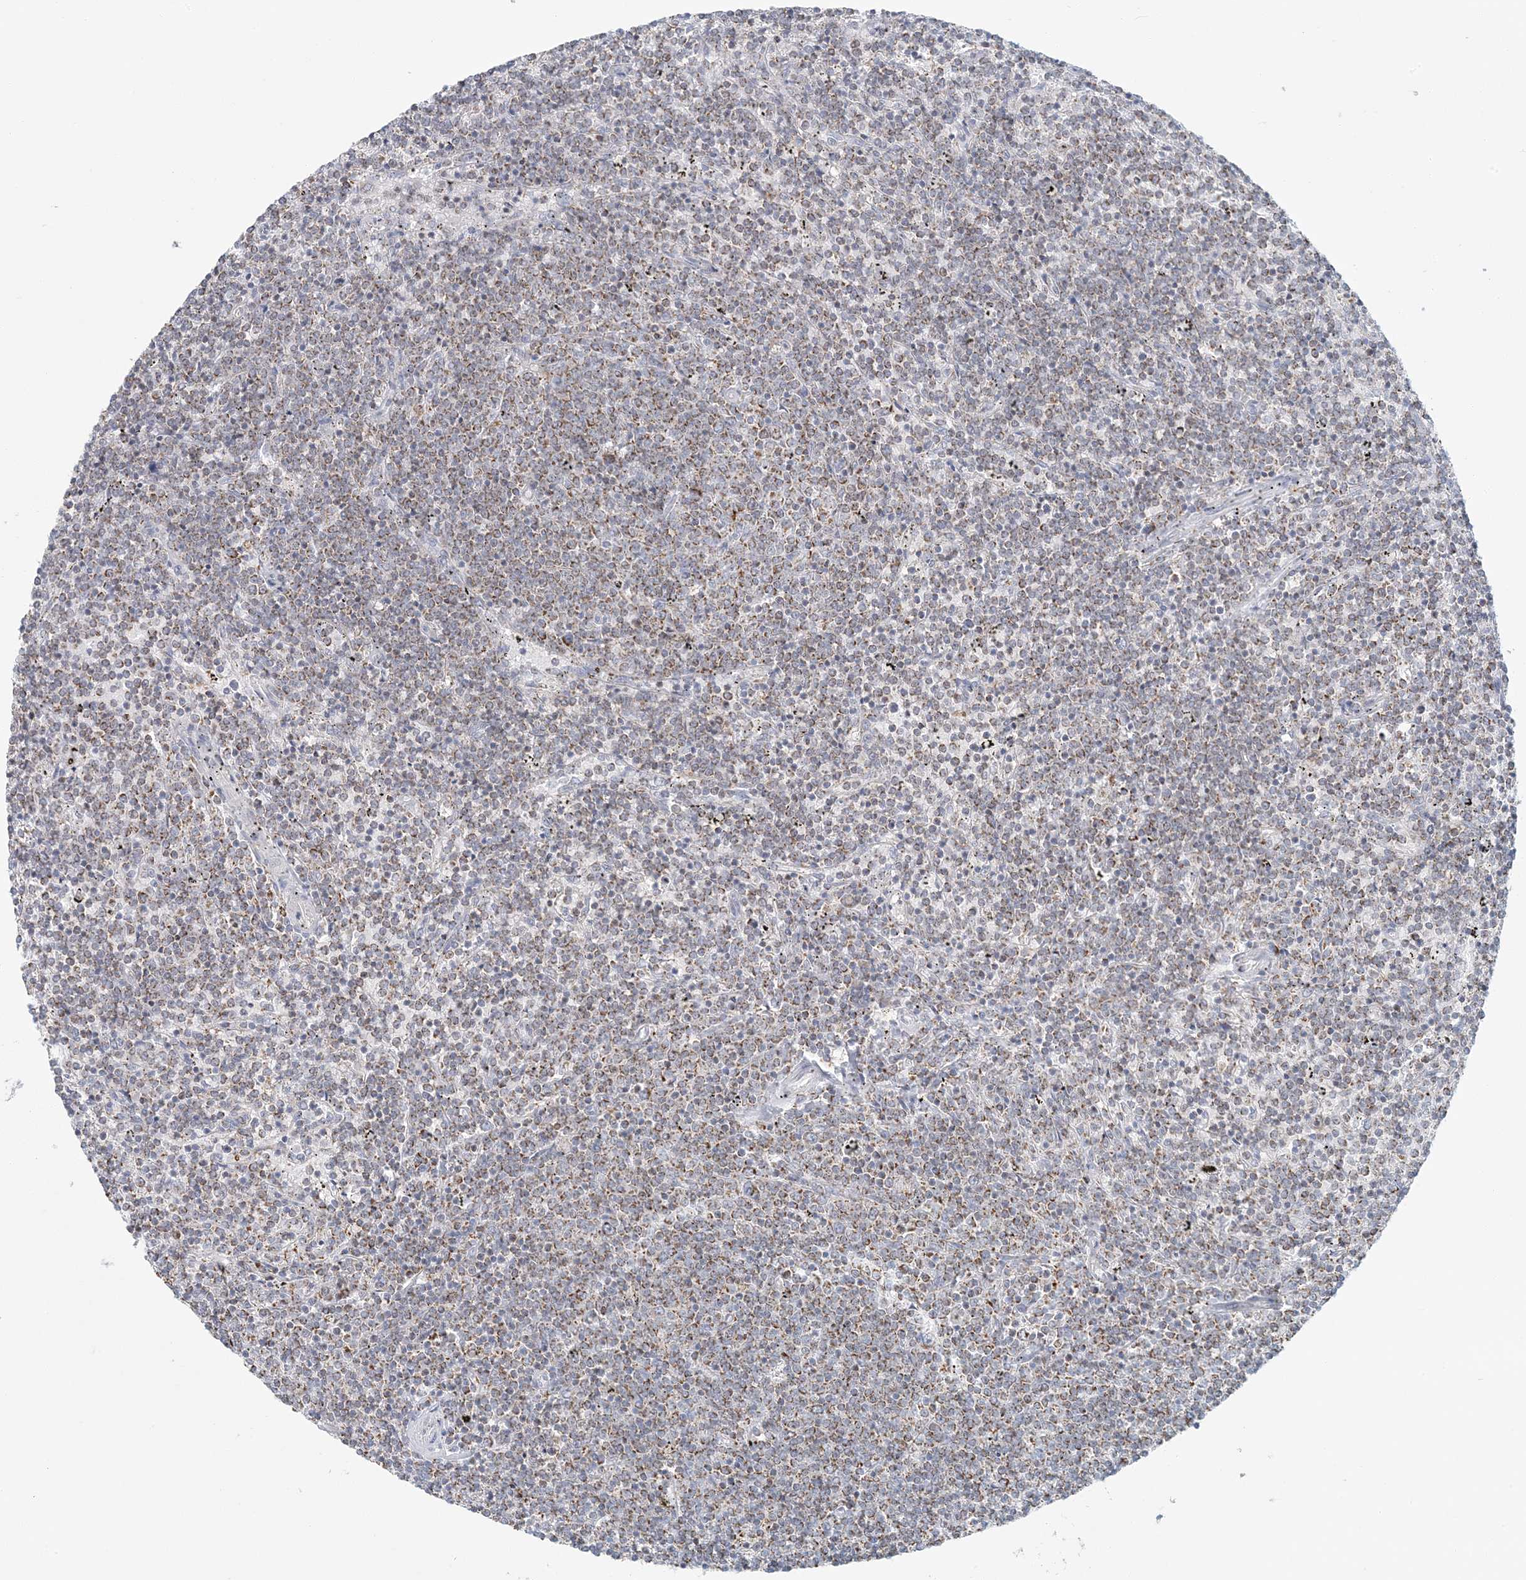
{"staining": {"intensity": "weak", "quantity": ">75%", "location": "cytoplasmic/membranous"}, "tissue": "lymphoma", "cell_type": "Tumor cells", "image_type": "cancer", "snomed": [{"axis": "morphology", "description": "Malignant lymphoma, non-Hodgkin's type, Low grade"}, {"axis": "topography", "description": "Spleen"}], "caption": "Low-grade malignant lymphoma, non-Hodgkin's type stained for a protein shows weak cytoplasmic/membranous positivity in tumor cells. The staining was performed using DAB (3,3'-diaminobenzidine), with brown indicating positive protein expression. Nuclei are stained blue with hematoxylin.", "gene": "BDH1", "patient": {"sex": "female", "age": 50}}